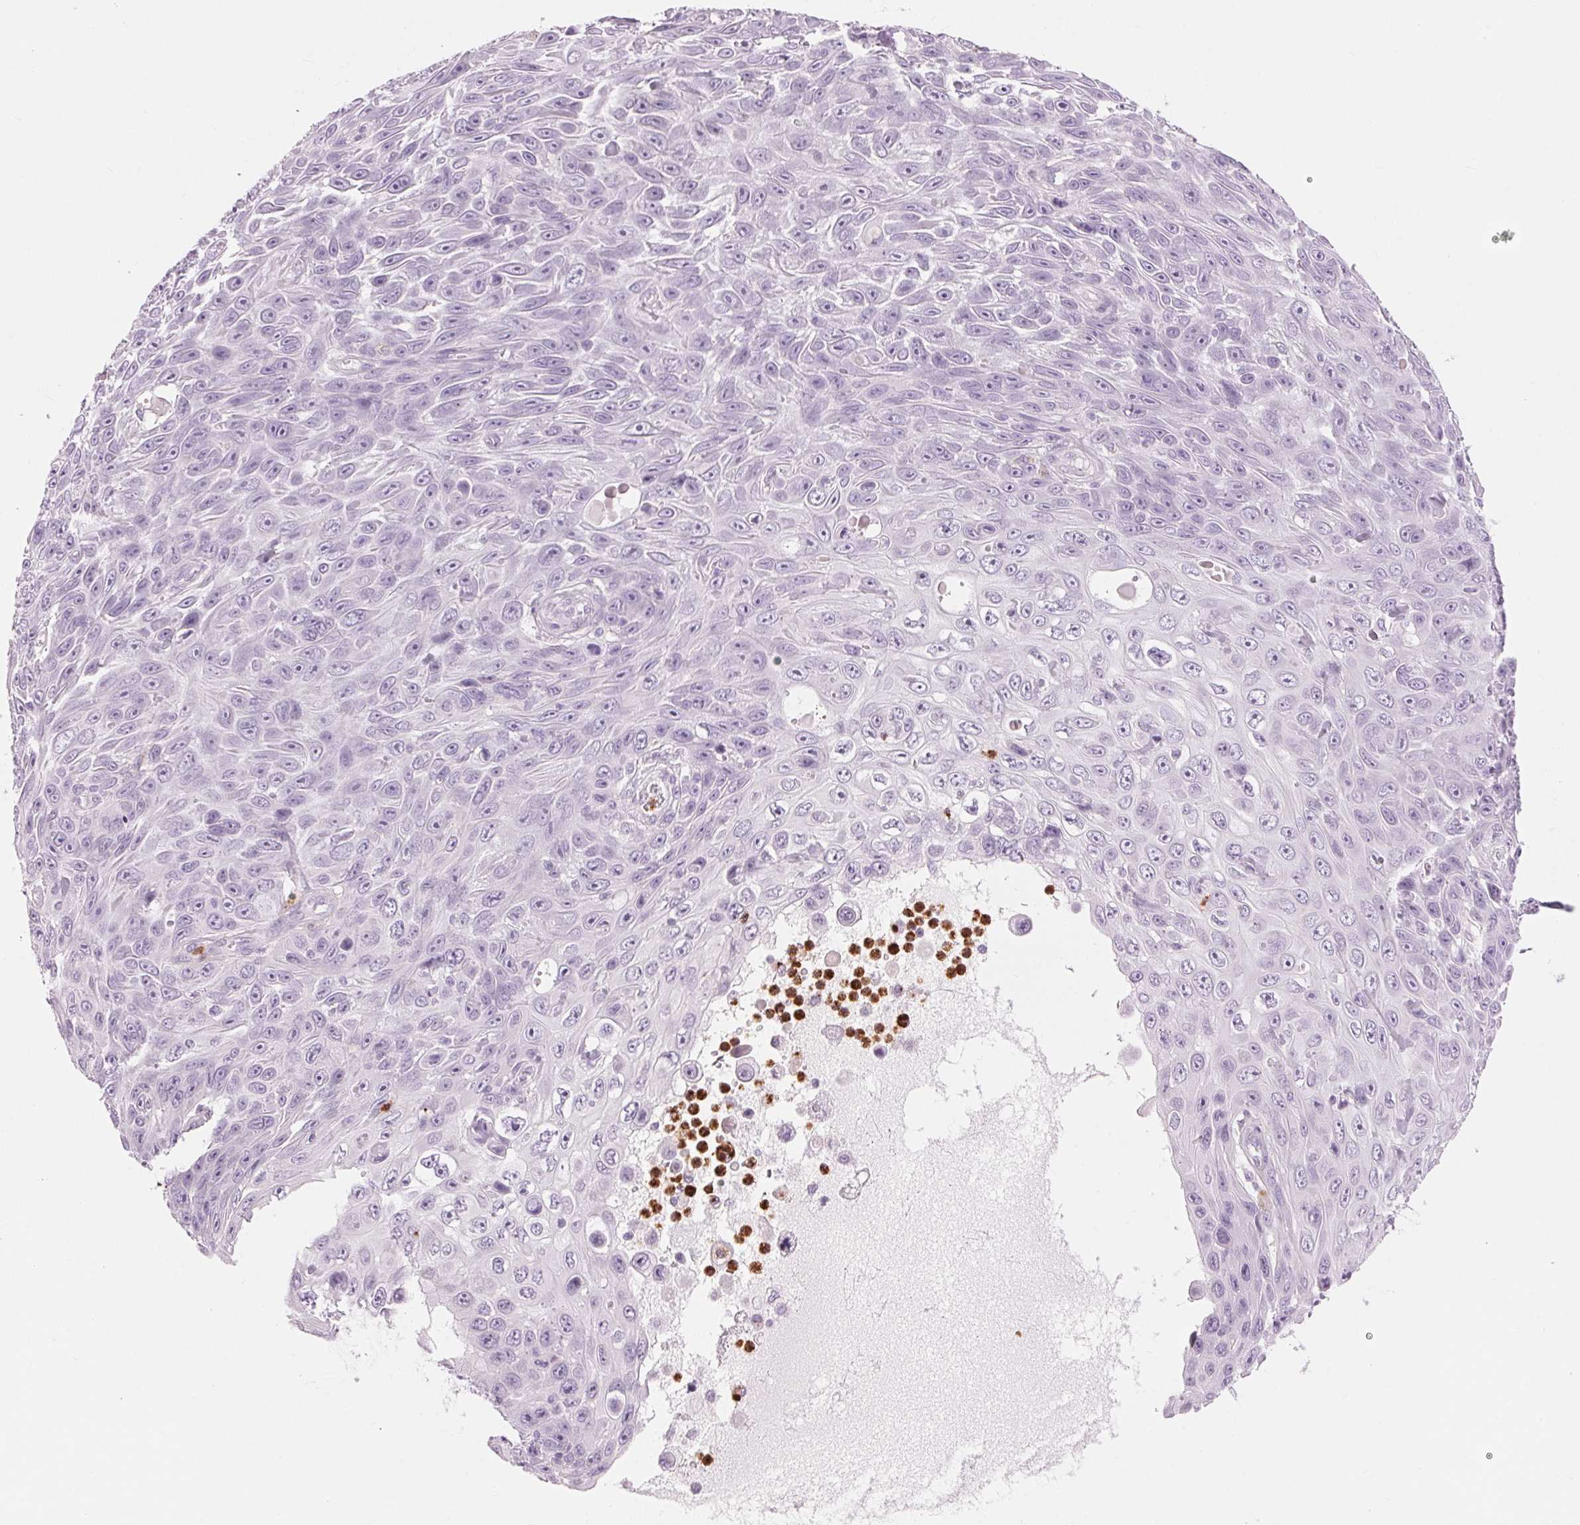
{"staining": {"intensity": "negative", "quantity": "none", "location": "none"}, "tissue": "skin cancer", "cell_type": "Tumor cells", "image_type": "cancer", "snomed": [{"axis": "morphology", "description": "Squamous cell carcinoma, NOS"}, {"axis": "topography", "description": "Skin"}], "caption": "Skin cancer was stained to show a protein in brown. There is no significant staining in tumor cells. (Immunohistochemistry, brightfield microscopy, high magnification).", "gene": "KLK7", "patient": {"sex": "male", "age": 82}}